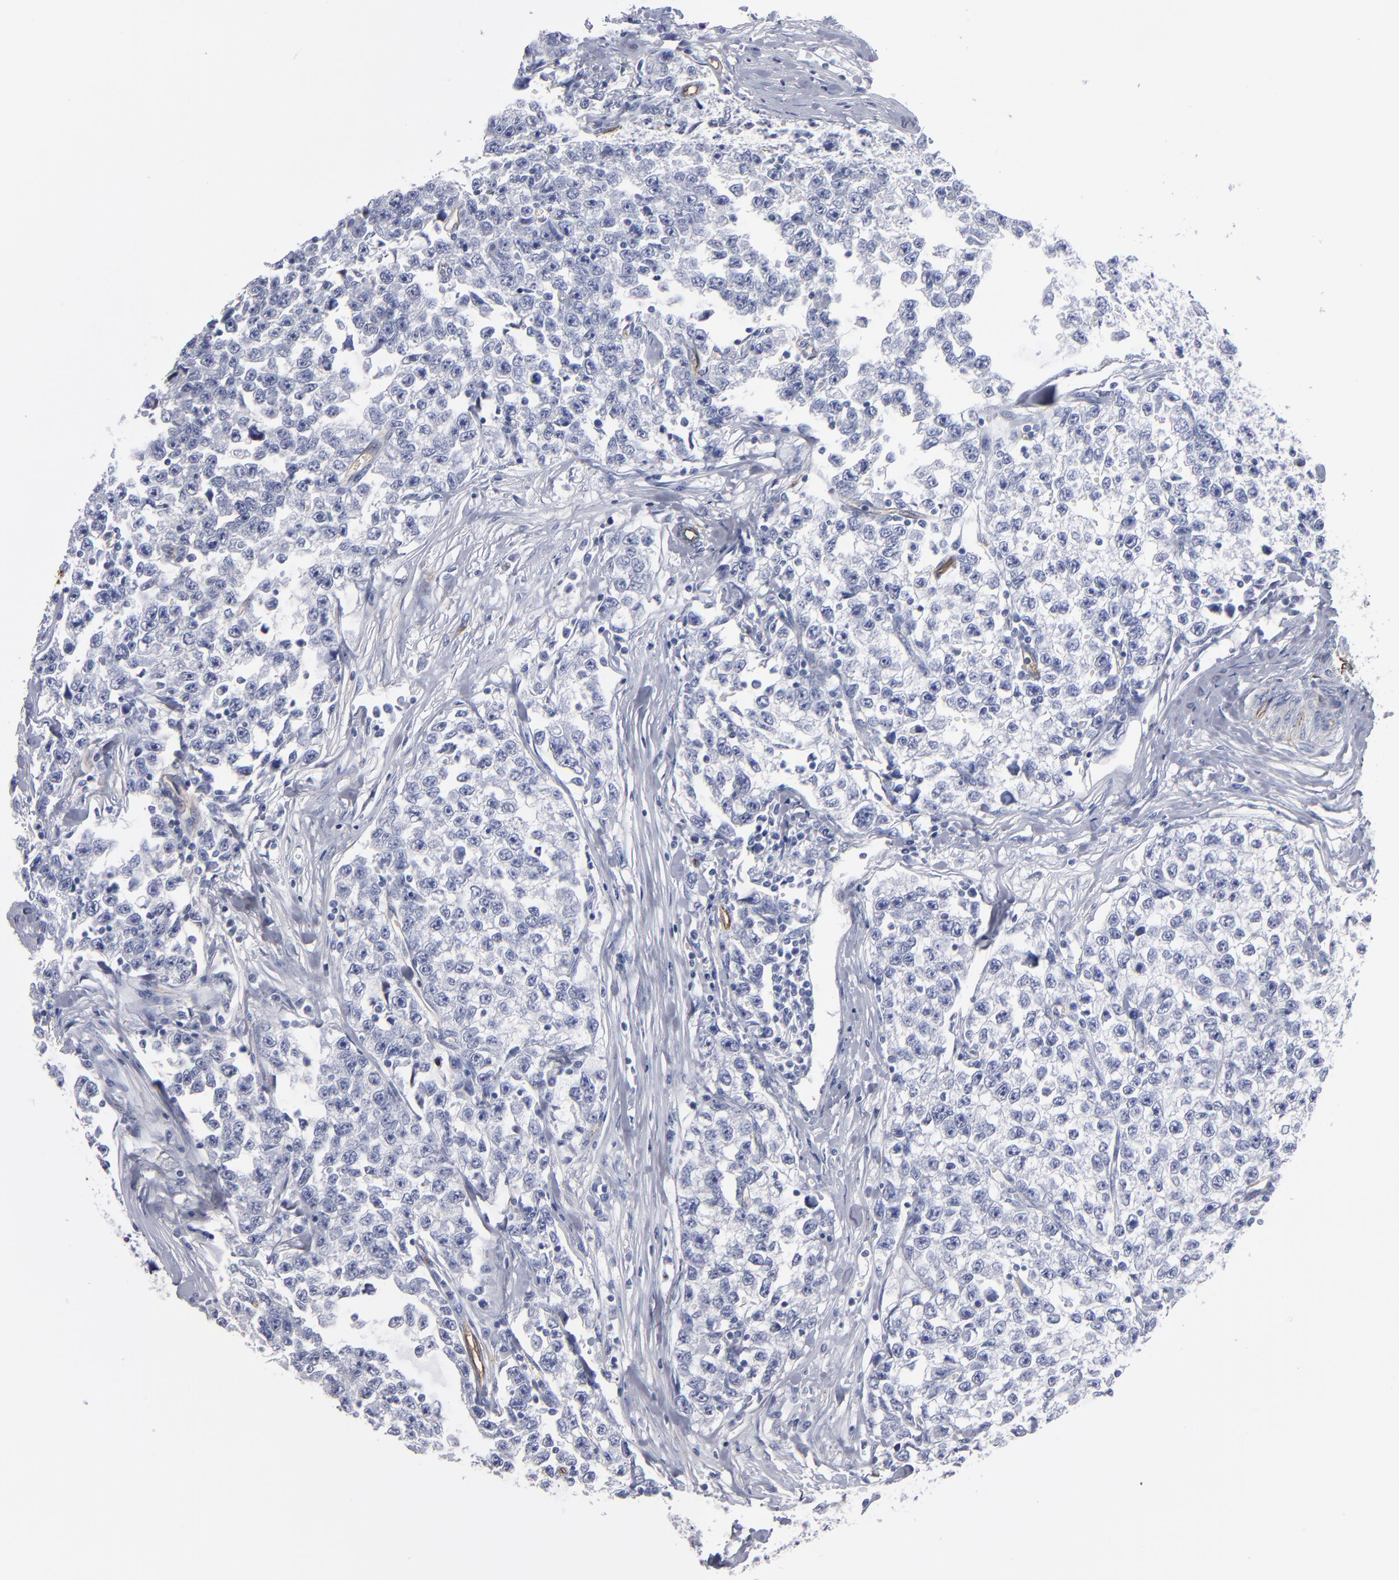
{"staining": {"intensity": "negative", "quantity": "none", "location": "none"}, "tissue": "testis cancer", "cell_type": "Tumor cells", "image_type": "cancer", "snomed": [{"axis": "morphology", "description": "Seminoma, NOS"}, {"axis": "morphology", "description": "Carcinoma, Embryonal, NOS"}, {"axis": "topography", "description": "Testis"}], "caption": "Human testis cancer stained for a protein using immunohistochemistry (IHC) exhibits no expression in tumor cells.", "gene": "TM4SF1", "patient": {"sex": "male", "age": 30}}